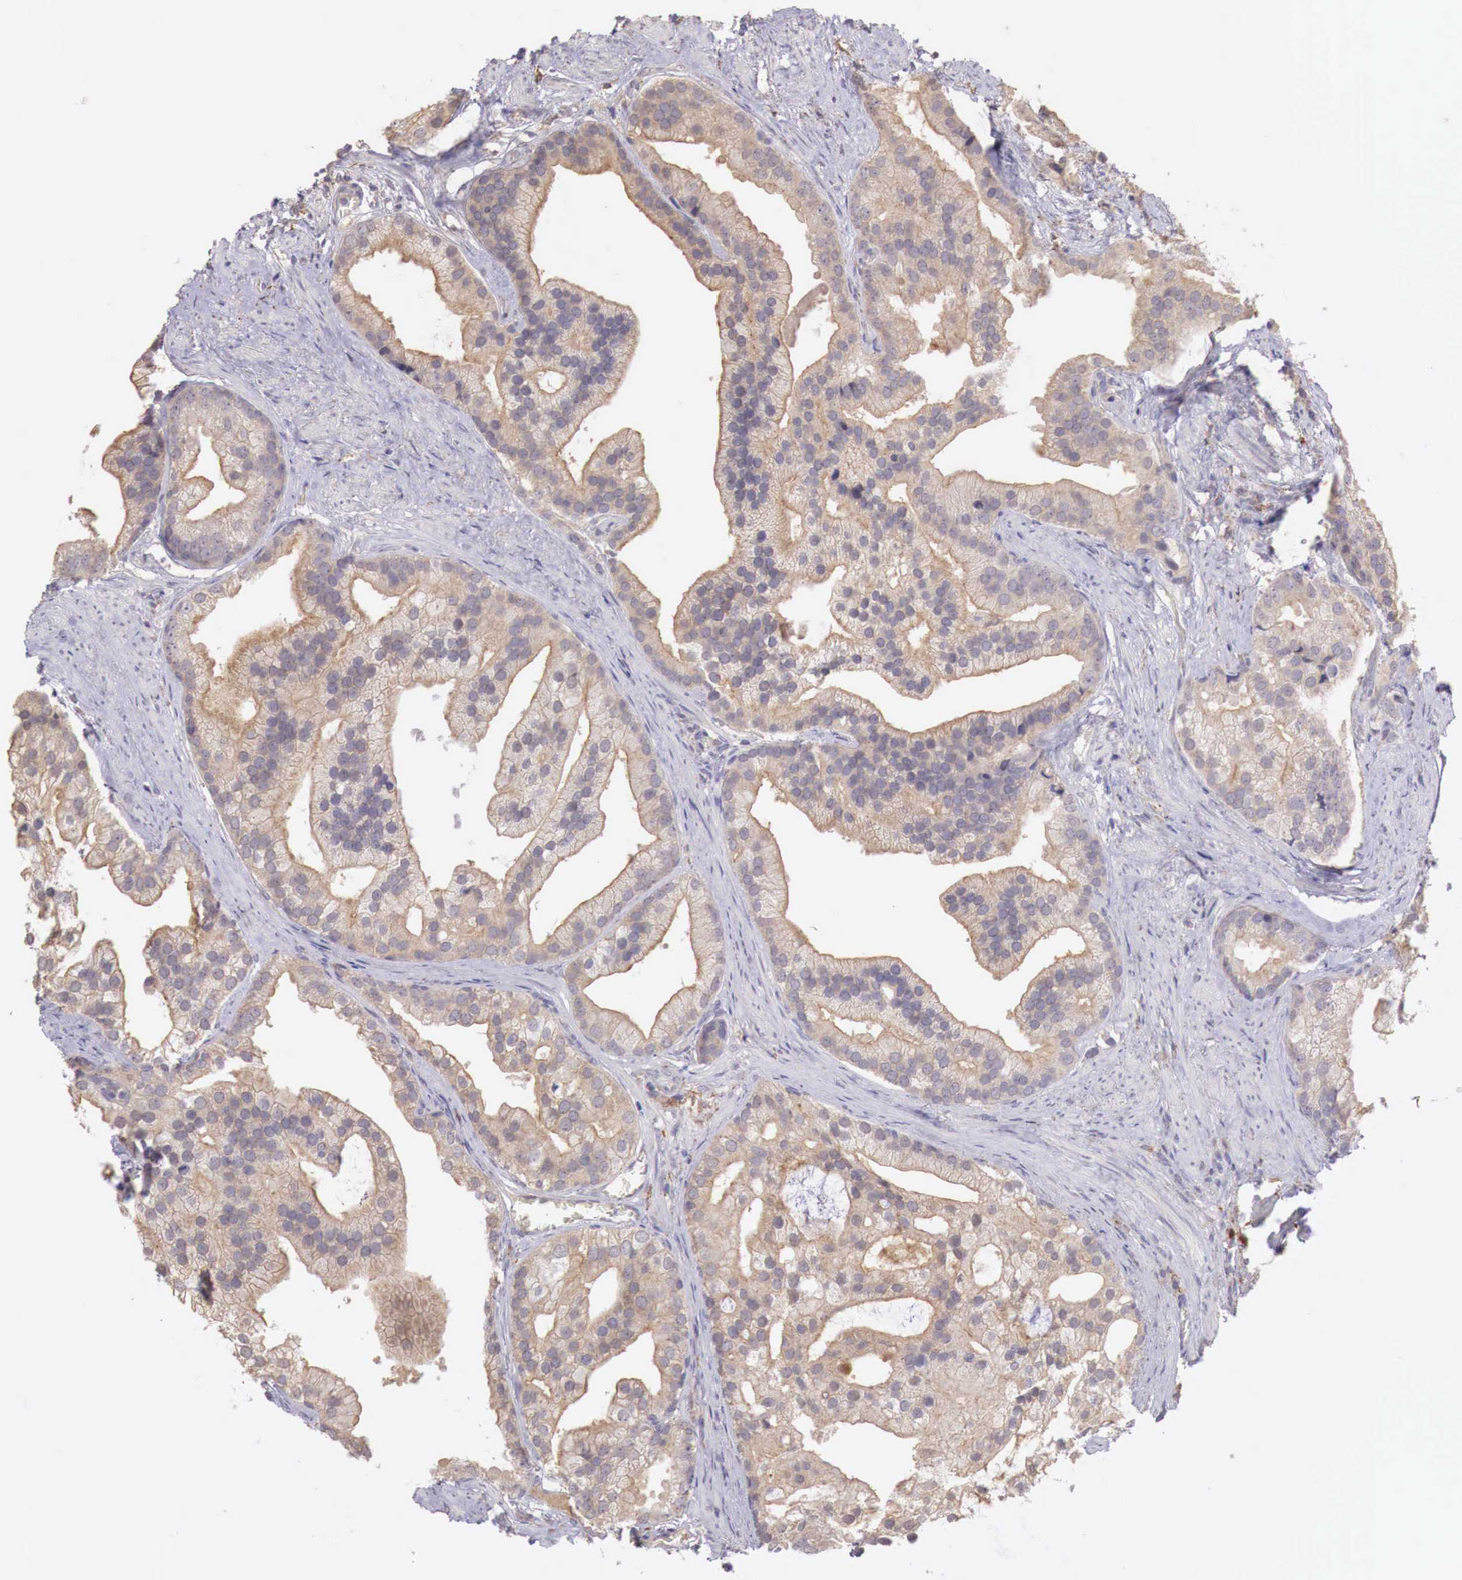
{"staining": {"intensity": "weak", "quantity": "25%-75%", "location": "cytoplasmic/membranous"}, "tissue": "prostate cancer", "cell_type": "Tumor cells", "image_type": "cancer", "snomed": [{"axis": "morphology", "description": "Adenocarcinoma, Medium grade"}, {"axis": "topography", "description": "Prostate"}], "caption": "The immunohistochemical stain highlights weak cytoplasmic/membranous staining in tumor cells of medium-grade adenocarcinoma (prostate) tissue. The staining was performed using DAB, with brown indicating positive protein expression. Nuclei are stained blue with hematoxylin.", "gene": "CHRDL1", "patient": {"sex": "male", "age": 65}}